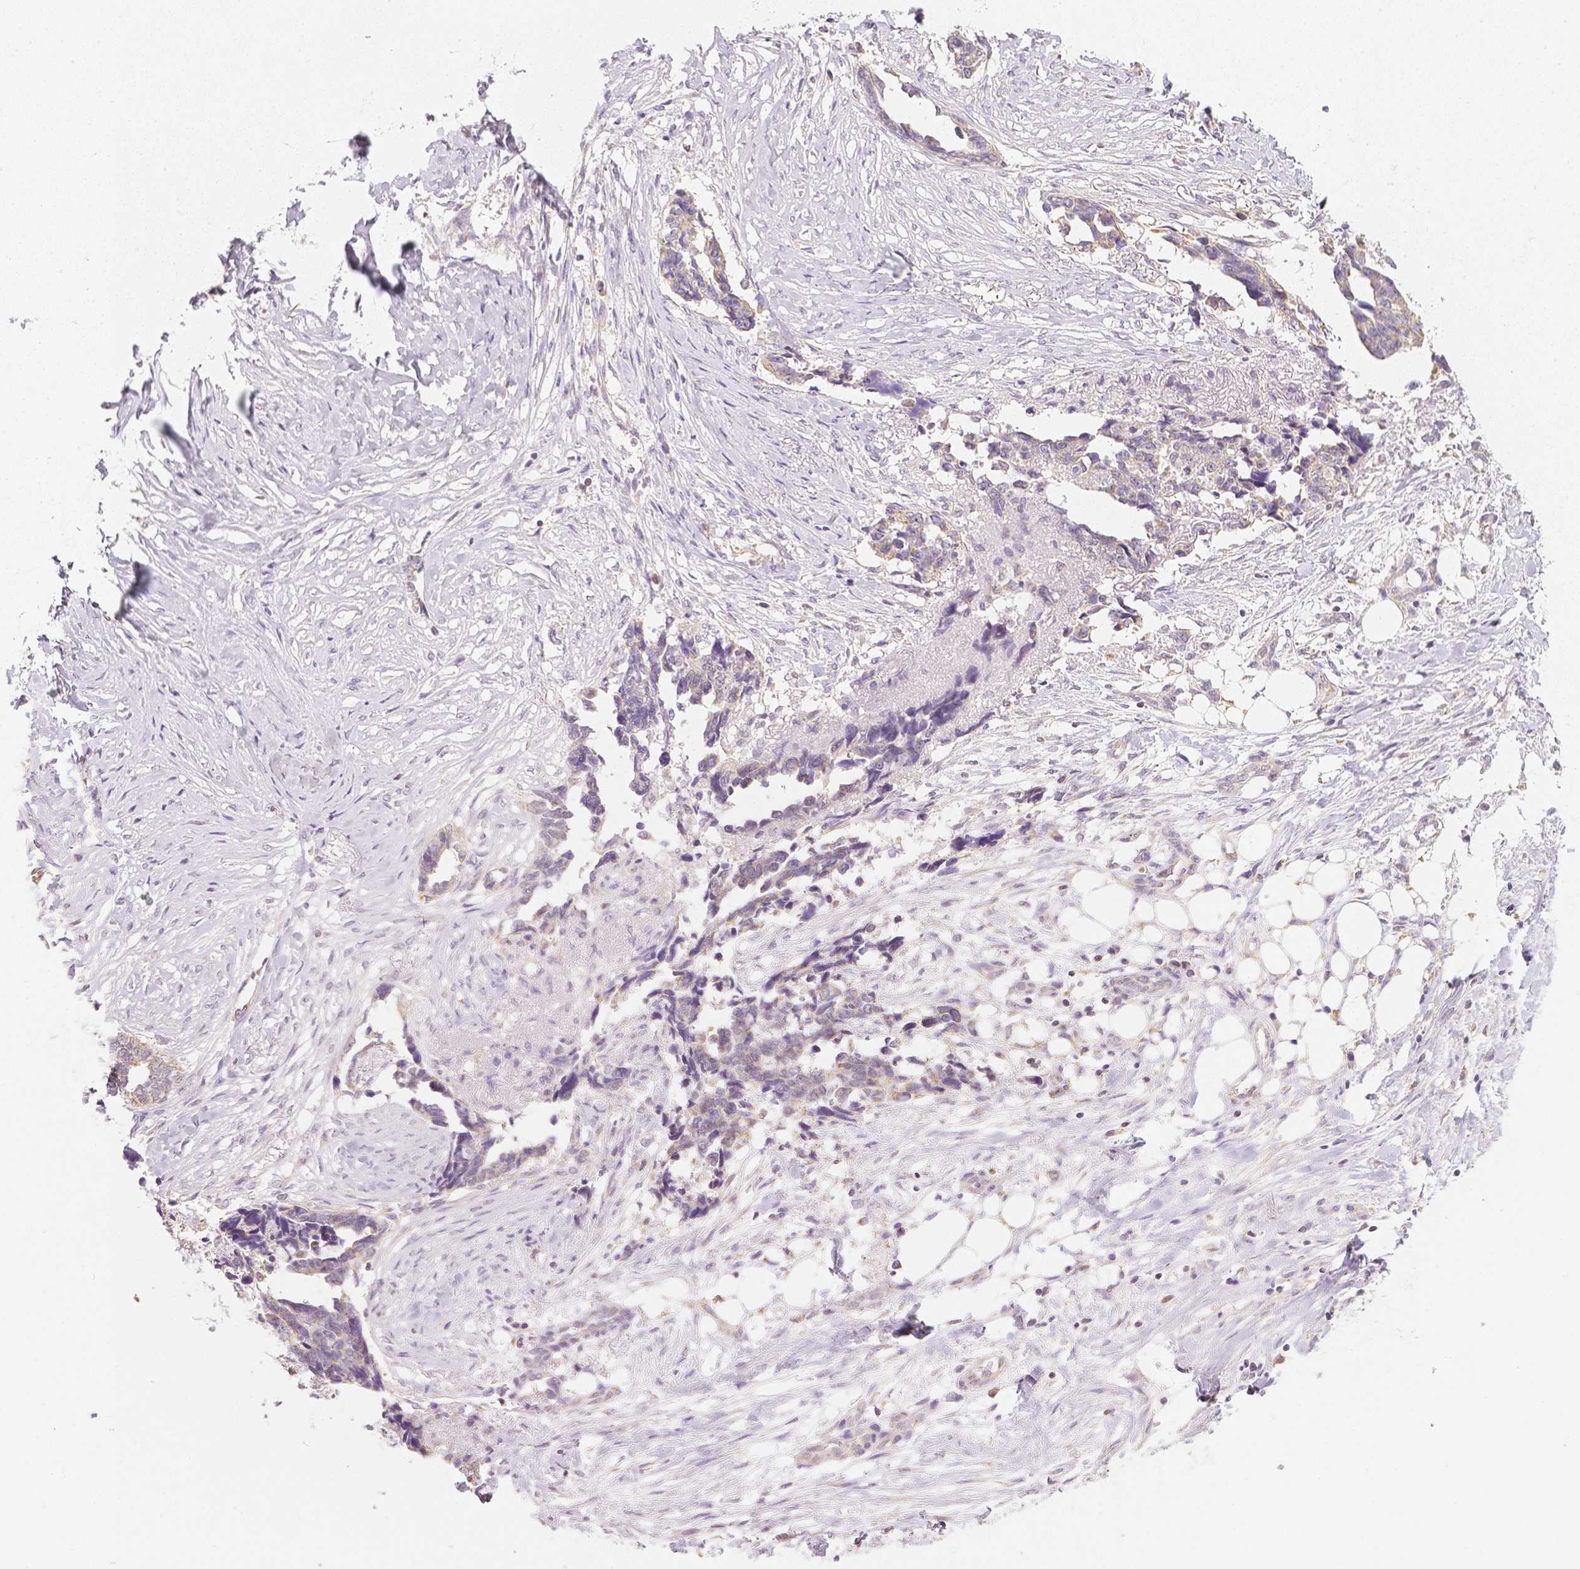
{"staining": {"intensity": "weak", "quantity": ">75%", "location": "cytoplasmic/membranous"}, "tissue": "ovarian cancer", "cell_type": "Tumor cells", "image_type": "cancer", "snomed": [{"axis": "morphology", "description": "Cystadenocarcinoma, serous, NOS"}, {"axis": "topography", "description": "Ovary"}], "caption": "Brown immunohistochemical staining in ovarian serous cystadenocarcinoma reveals weak cytoplasmic/membranous staining in about >75% of tumor cells. Nuclei are stained in blue.", "gene": "NVL", "patient": {"sex": "female", "age": 69}}